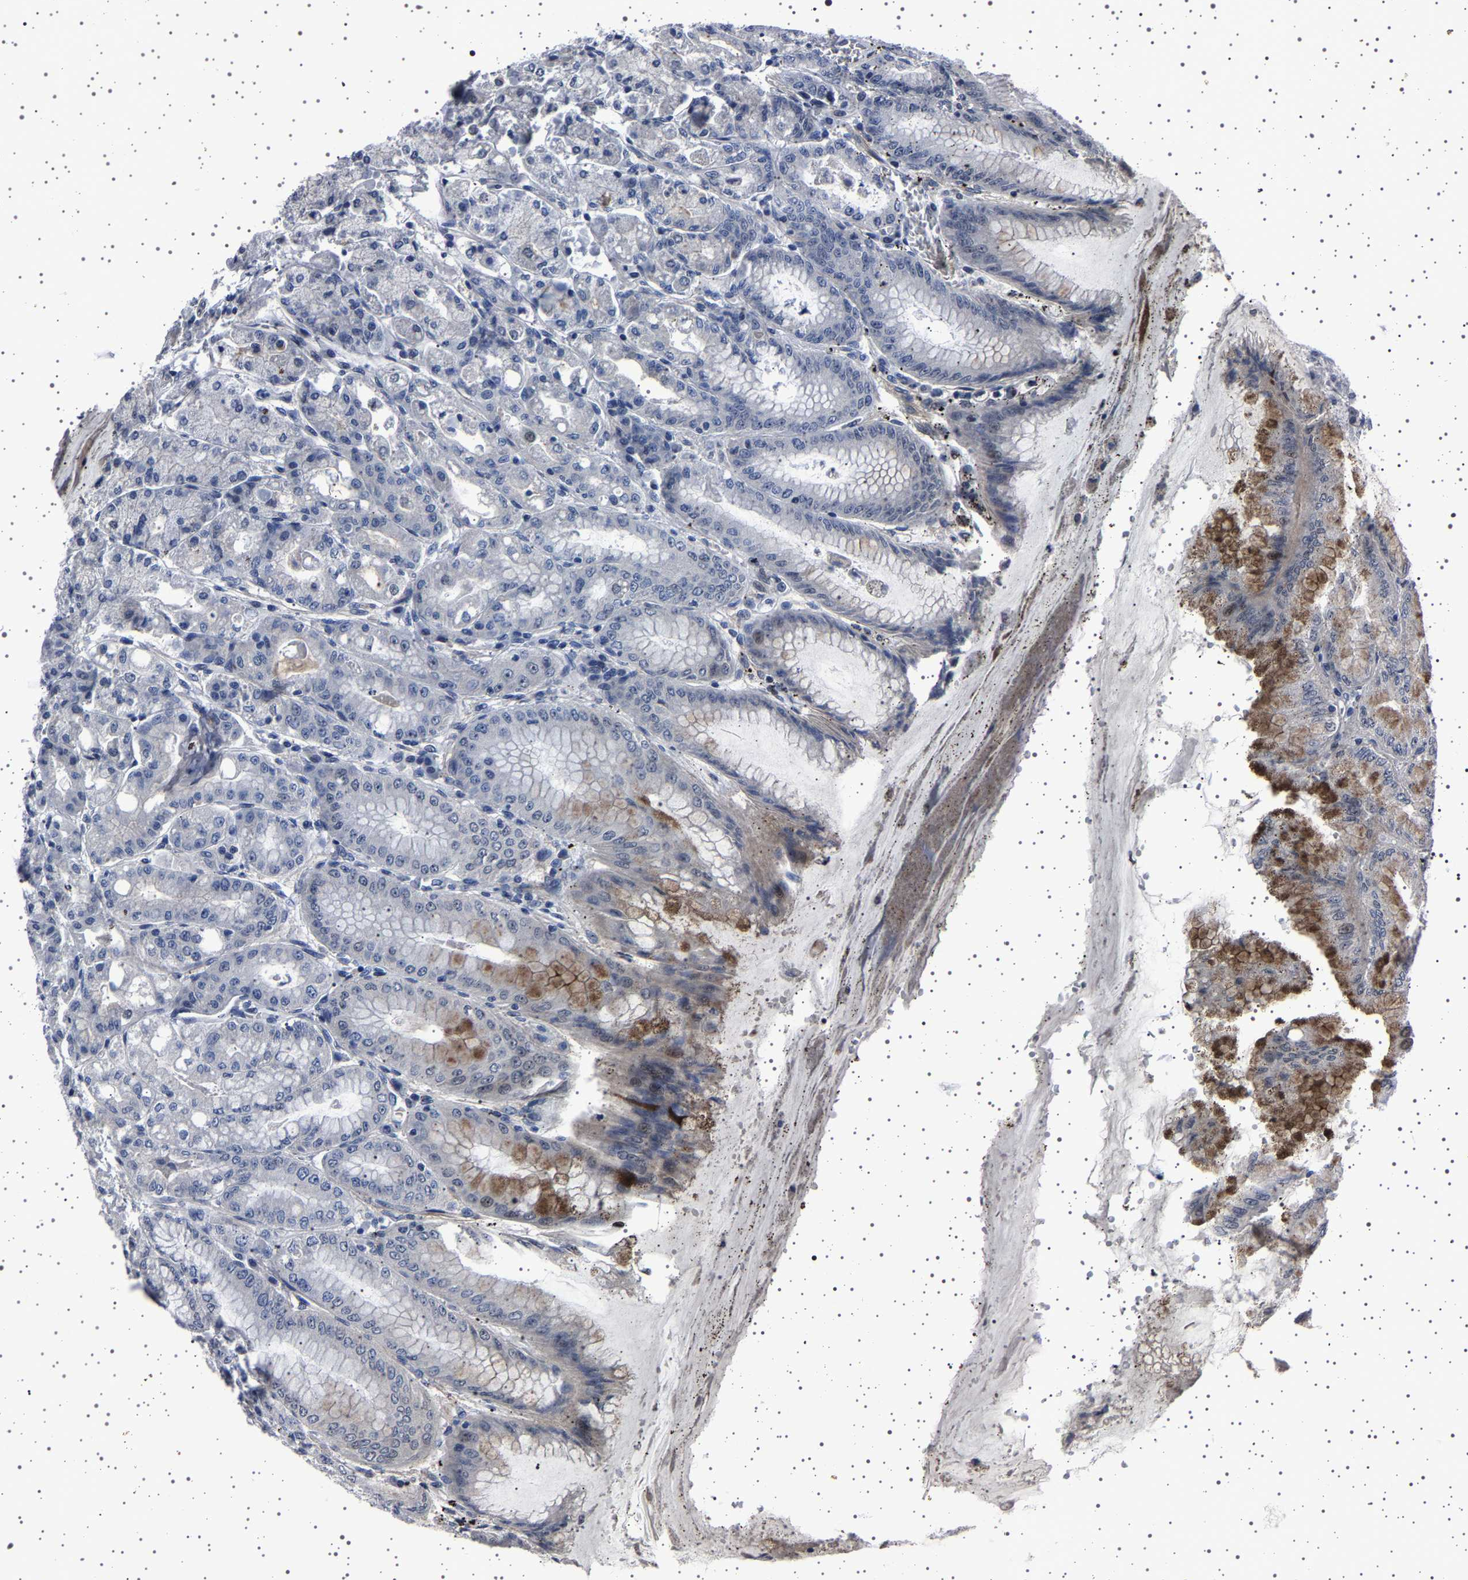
{"staining": {"intensity": "strong", "quantity": "<25%", "location": "cytoplasmic/membranous"}, "tissue": "stomach", "cell_type": "Glandular cells", "image_type": "normal", "snomed": [{"axis": "morphology", "description": "Normal tissue, NOS"}, {"axis": "topography", "description": "Stomach, lower"}], "caption": "Protein expression analysis of benign human stomach reveals strong cytoplasmic/membranous staining in about <25% of glandular cells.", "gene": "PAK5", "patient": {"sex": "male", "age": 71}}